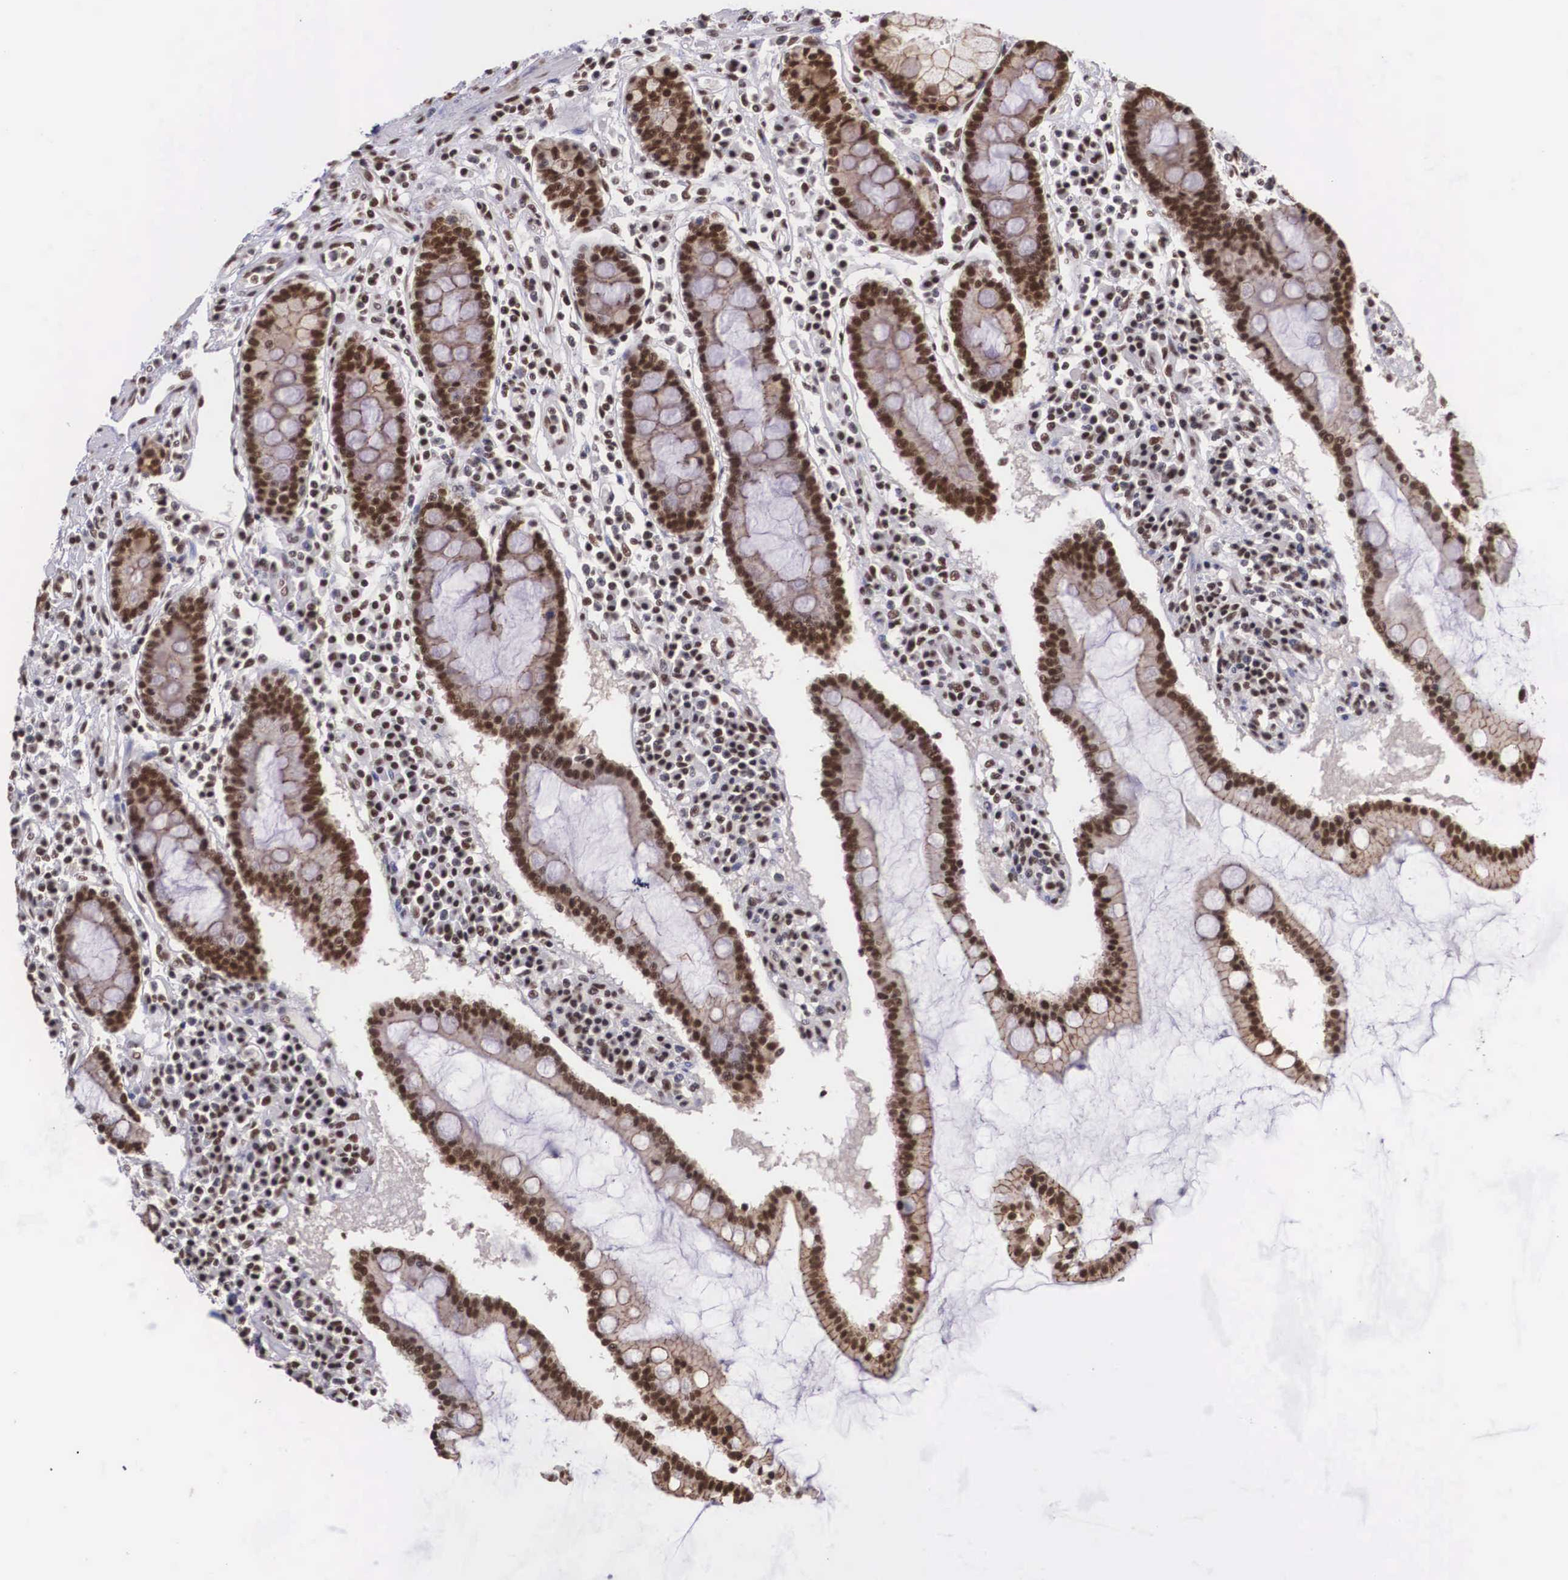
{"staining": {"intensity": "strong", "quantity": ">75%", "location": "nuclear"}, "tissue": "duodenum", "cell_type": "Glandular cells", "image_type": "normal", "snomed": [{"axis": "morphology", "description": "Normal tissue, NOS"}, {"axis": "topography", "description": "Duodenum"}], "caption": "Immunohistochemistry (IHC) of normal human duodenum demonstrates high levels of strong nuclear expression in about >75% of glandular cells. (DAB IHC, brown staining for protein, blue staining for nuclei).", "gene": "POLR2F", "patient": {"sex": "male", "age": 73}}